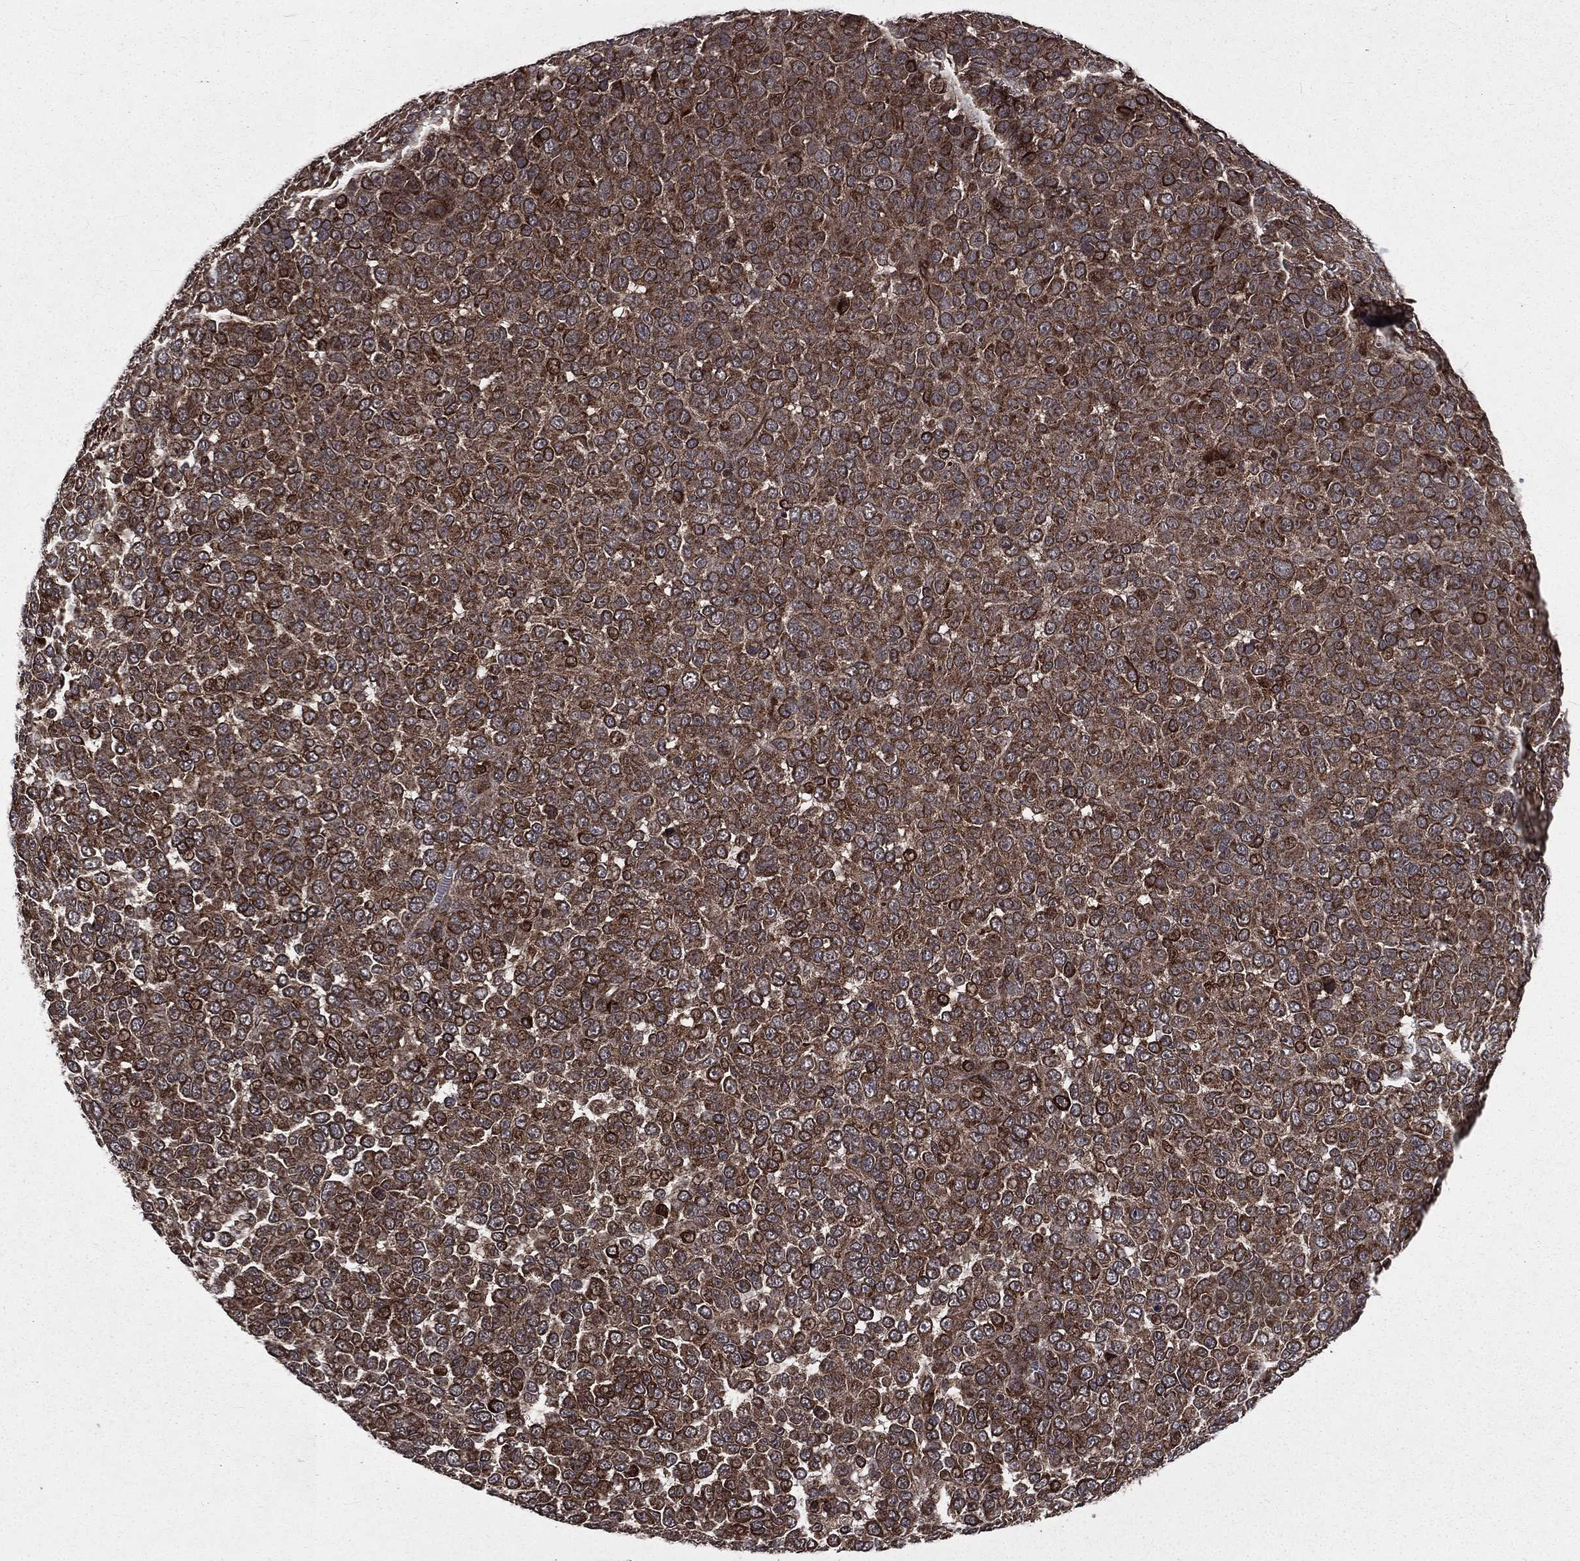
{"staining": {"intensity": "moderate", "quantity": ">75%", "location": "cytoplasmic/membranous"}, "tissue": "melanoma", "cell_type": "Tumor cells", "image_type": "cancer", "snomed": [{"axis": "morphology", "description": "Malignant melanoma, NOS"}, {"axis": "topography", "description": "Skin"}], "caption": "DAB immunohistochemical staining of malignant melanoma displays moderate cytoplasmic/membranous protein staining in about >75% of tumor cells.", "gene": "LENG8", "patient": {"sex": "female", "age": 95}}